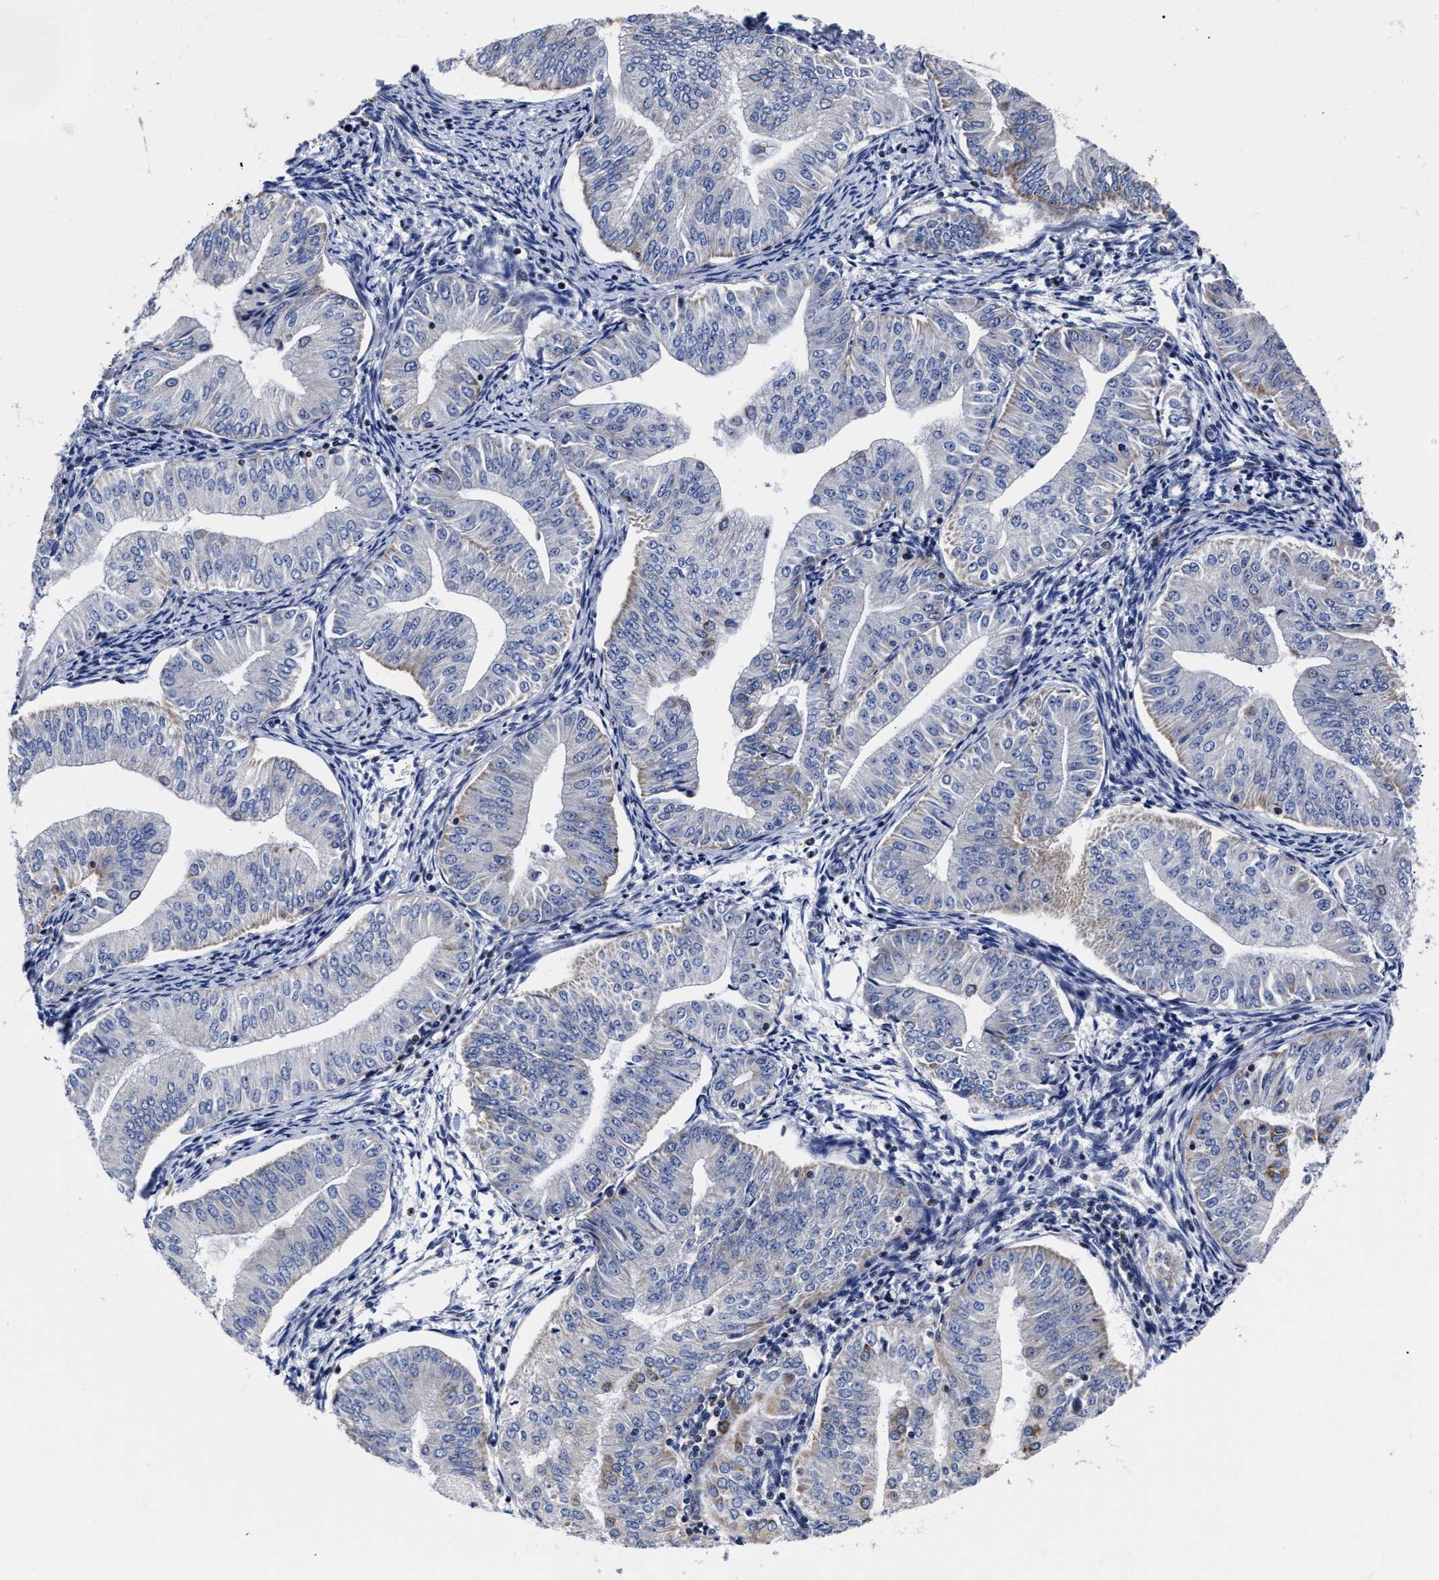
{"staining": {"intensity": "moderate", "quantity": "<25%", "location": "cytoplasmic/membranous"}, "tissue": "endometrial cancer", "cell_type": "Tumor cells", "image_type": "cancer", "snomed": [{"axis": "morphology", "description": "Normal tissue, NOS"}, {"axis": "morphology", "description": "Adenocarcinoma, NOS"}, {"axis": "topography", "description": "Endometrium"}], "caption": "There is low levels of moderate cytoplasmic/membranous expression in tumor cells of endometrial adenocarcinoma, as demonstrated by immunohistochemical staining (brown color).", "gene": "HINT2", "patient": {"sex": "female", "age": 53}}